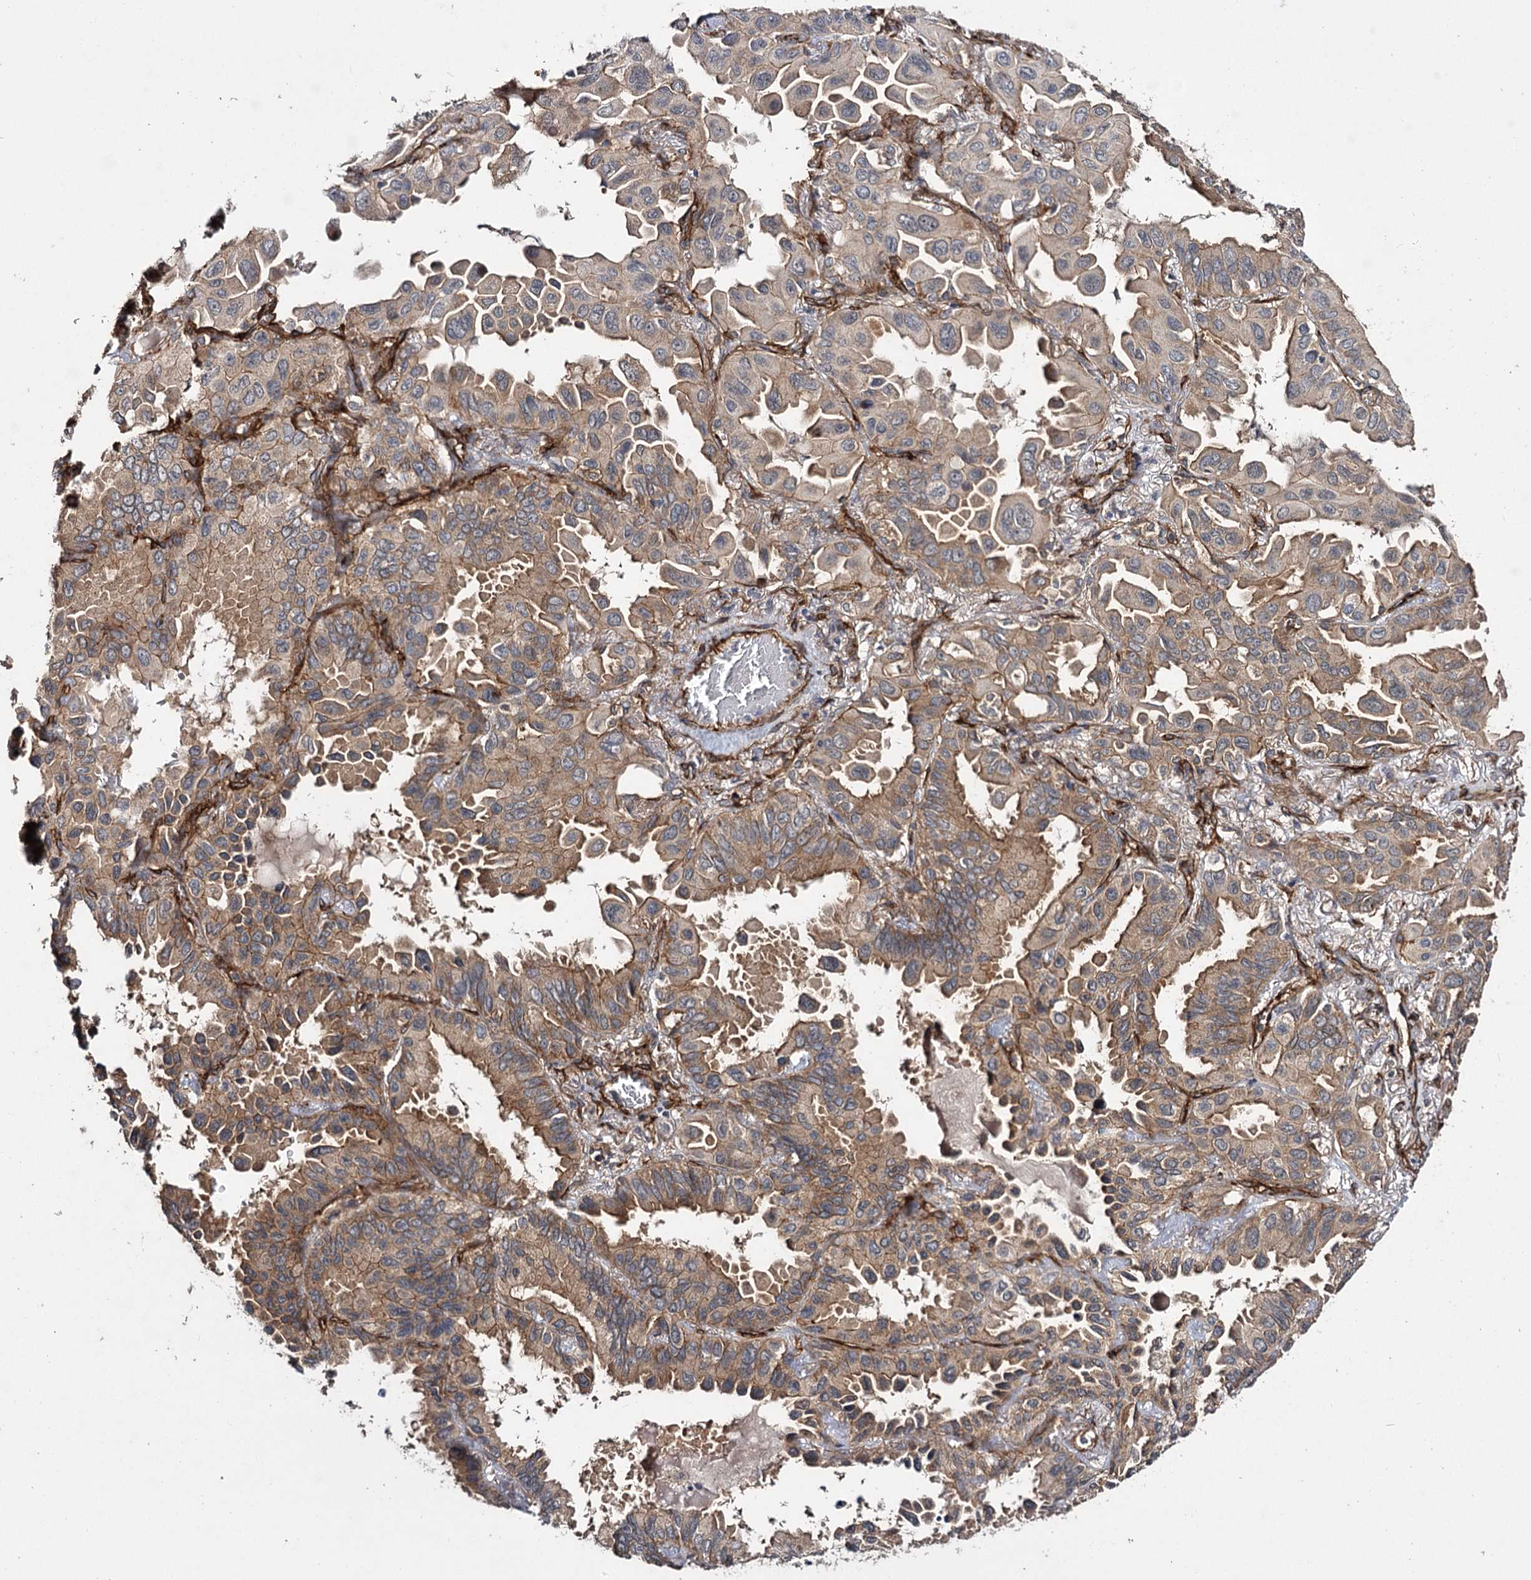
{"staining": {"intensity": "moderate", "quantity": ">75%", "location": "cytoplasmic/membranous"}, "tissue": "lung cancer", "cell_type": "Tumor cells", "image_type": "cancer", "snomed": [{"axis": "morphology", "description": "Adenocarcinoma, NOS"}, {"axis": "topography", "description": "Lung"}], "caption": "Adenocarcinoma (lung) stained with DAB immunohistochemistry exhibits medium levels of moderate cytoplasmic/membranous positivity in approximately >75% of tumor cells.", "gene": "MYO1C", "patient": {"sex": "male", "age": 64}}